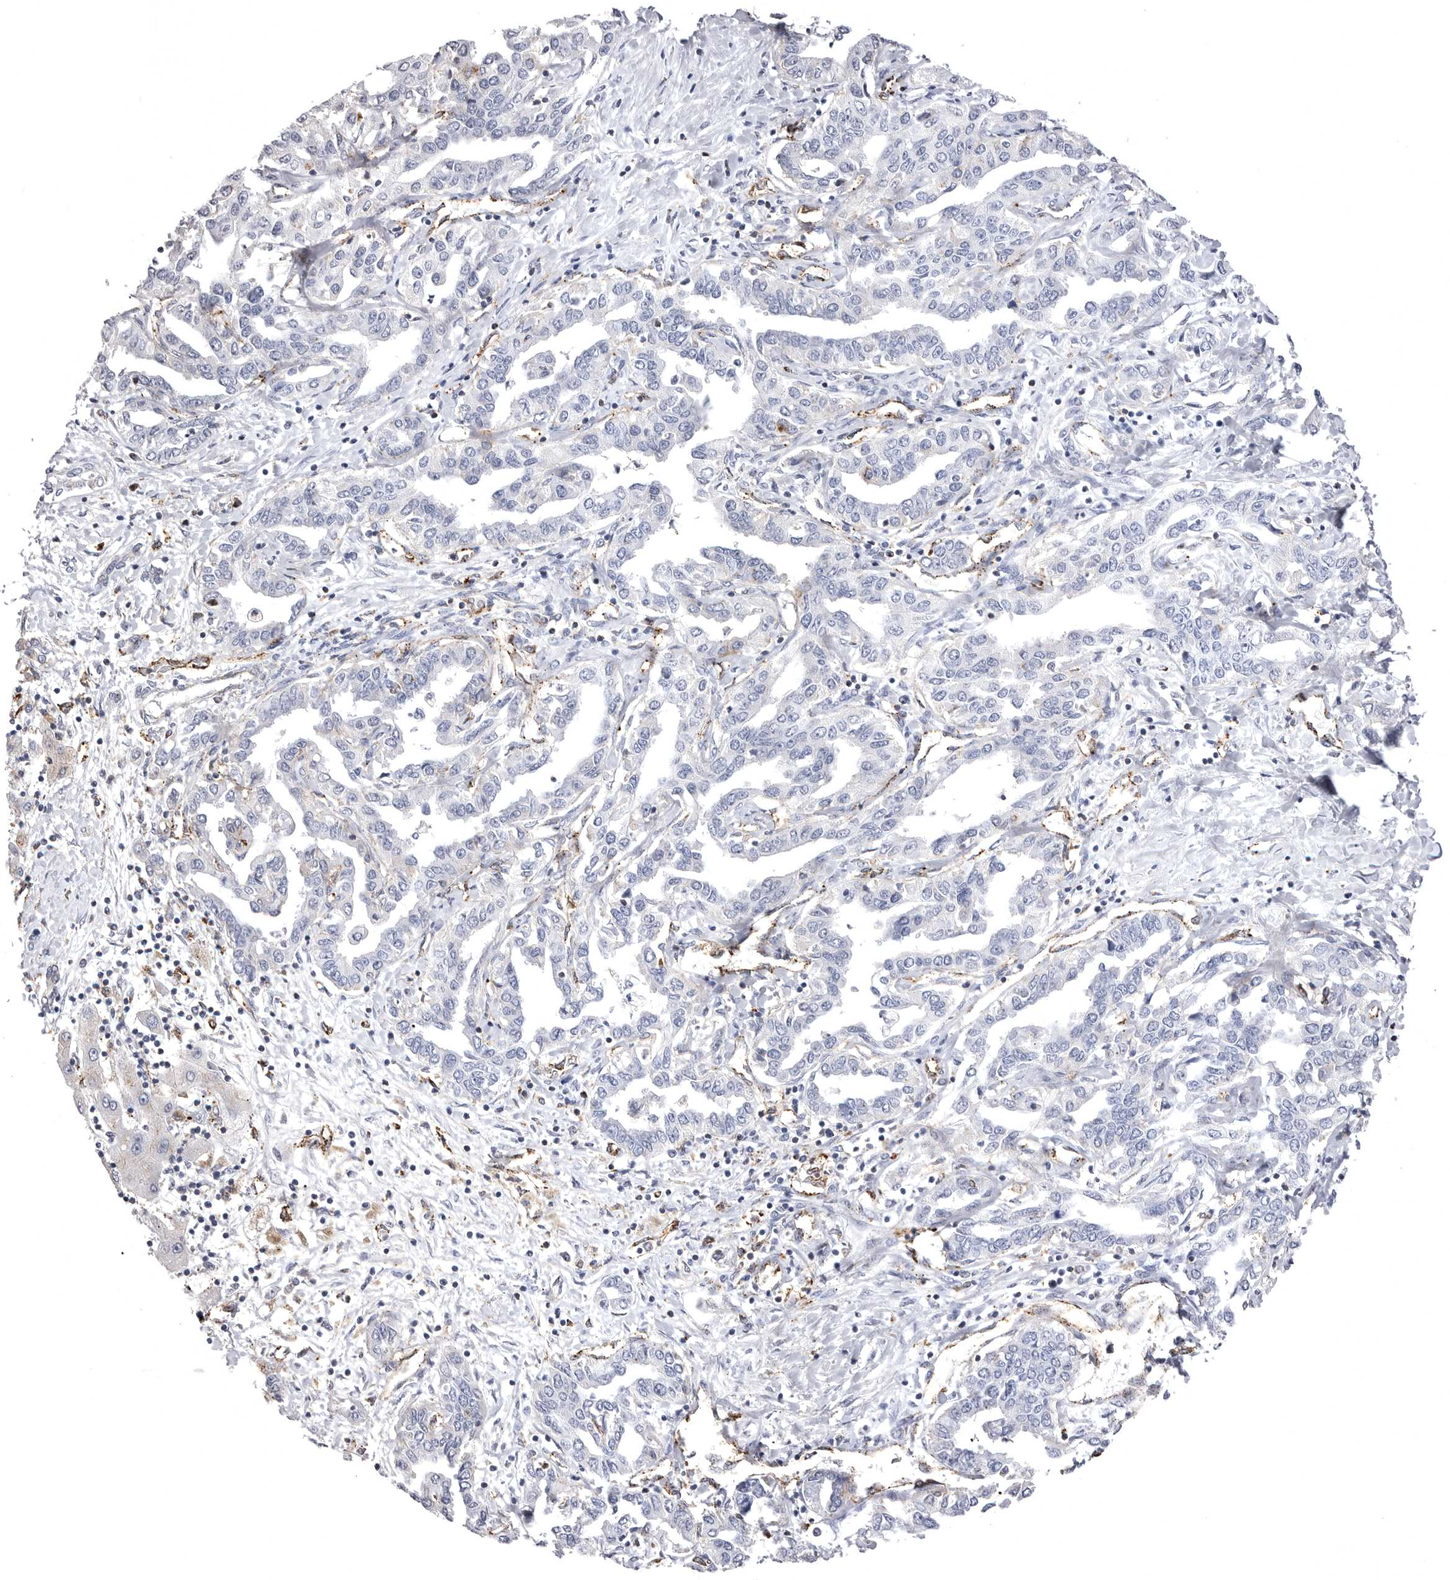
{"staining": {"intensity": "negative", "quantity": "none", "location": "none"}, "tissue": "liver cancer", "cell_type": "Tumor cells", "image_type": "cancer", "snomed": [{"axis": "morphology", "description": "Cholangiocarcinoma"}, {"axis": "topography", "description": "Liver"}], "caption": "DAB (3,3'-diaminobenzidine) immunohistochemical staining of cholangiocarcinoma (liver) reveals no significant expression in tumor cells.", "gene": "PSPN", "patient": {"sex": "male", "age": 59}}